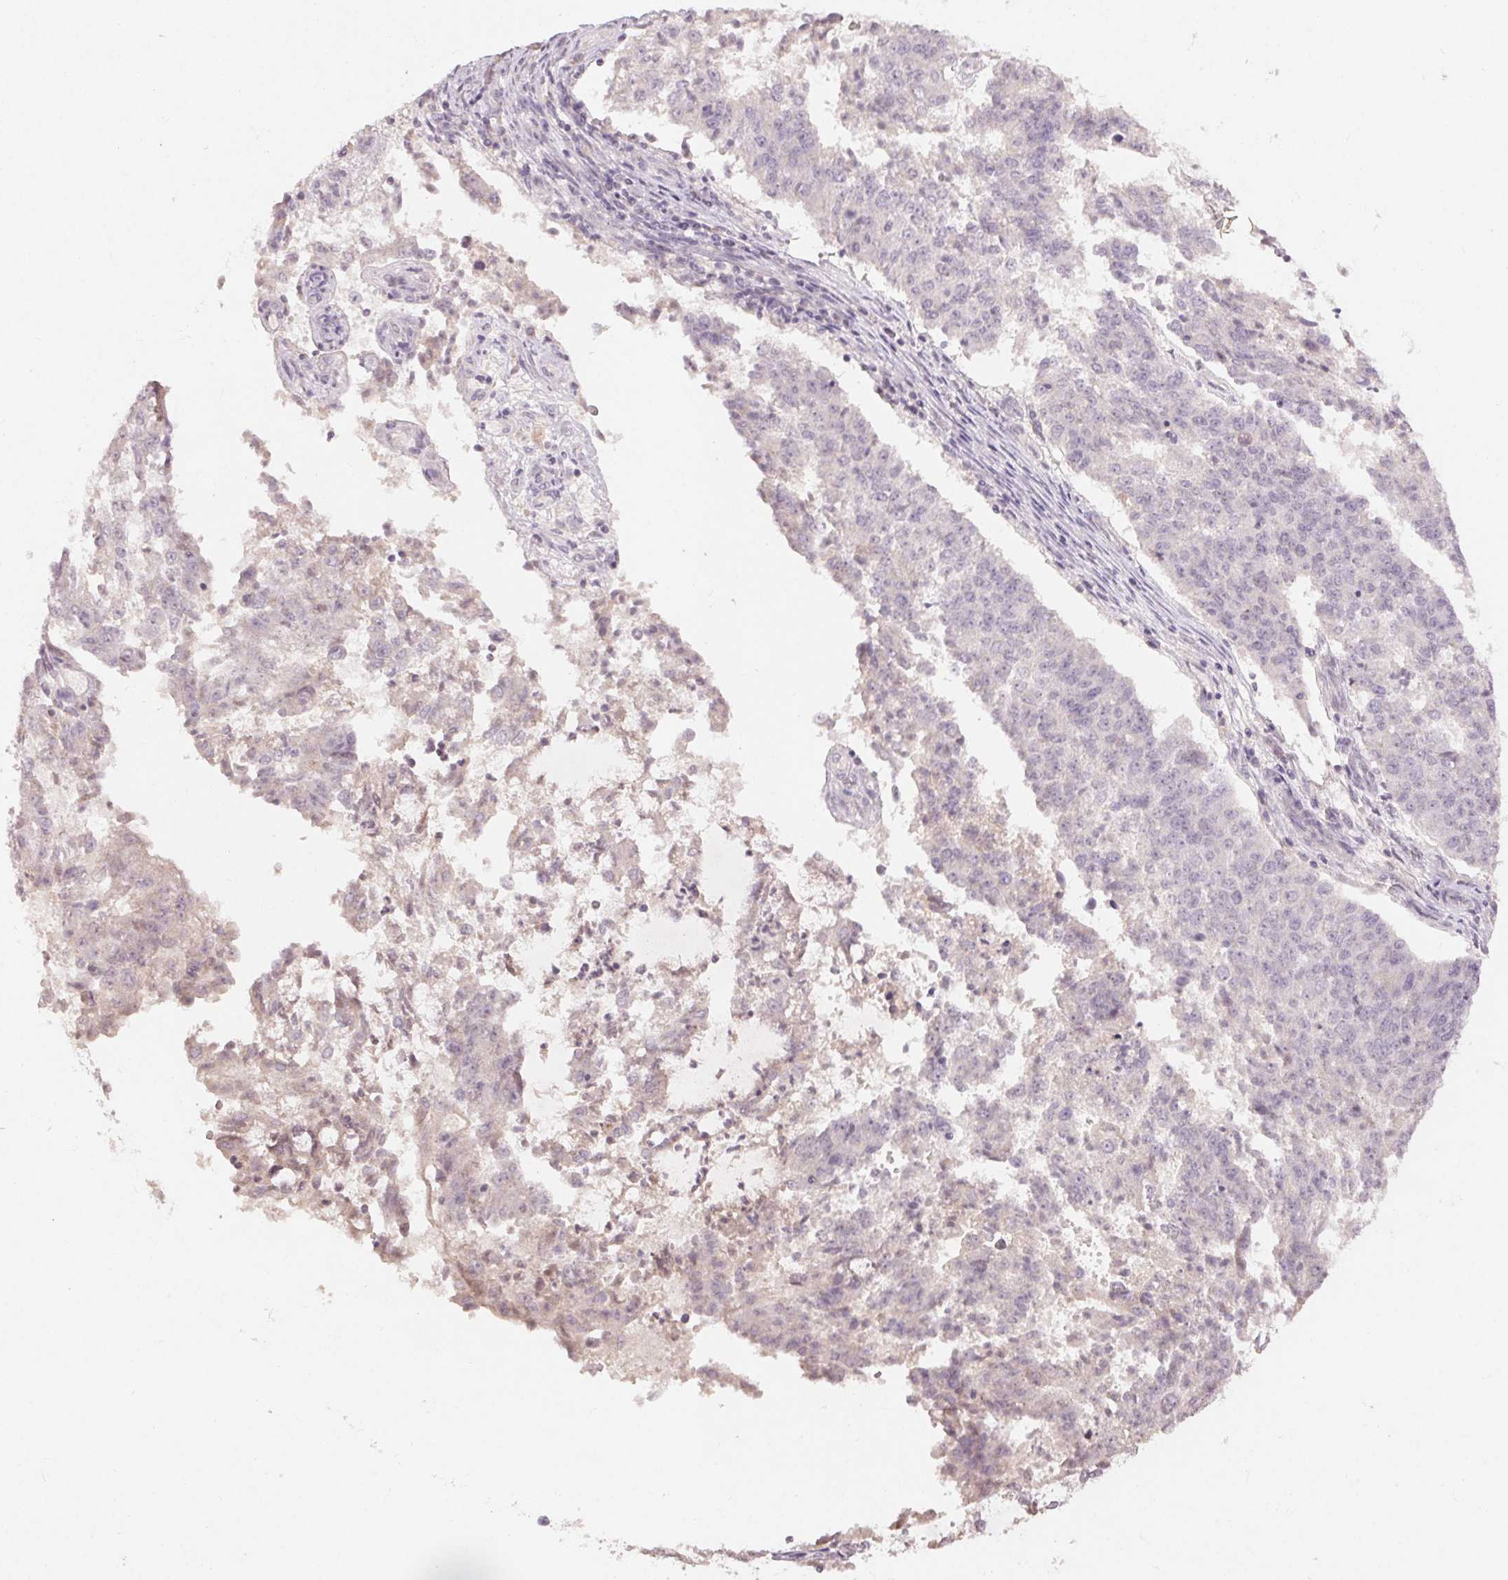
{"staining": {"intensity": "negative", "quantity": "none", "location": "none"}, "tissue": "endometrial cancer", "cell_type": "Tumor cells", "image_type": "cancer", "snomed": [{"axis": "morphology", "description": "Adenocarcinoma, NOS"}, {"axis": "topography", "description": "Endometrium"}], "caption": "A micrograph of endometrial adenocarcinoma stained for a protein demonstrates no brown staining in tumor cells.", "gene": "KLRC3", "patient": {"sex": "female", "age": 82}}